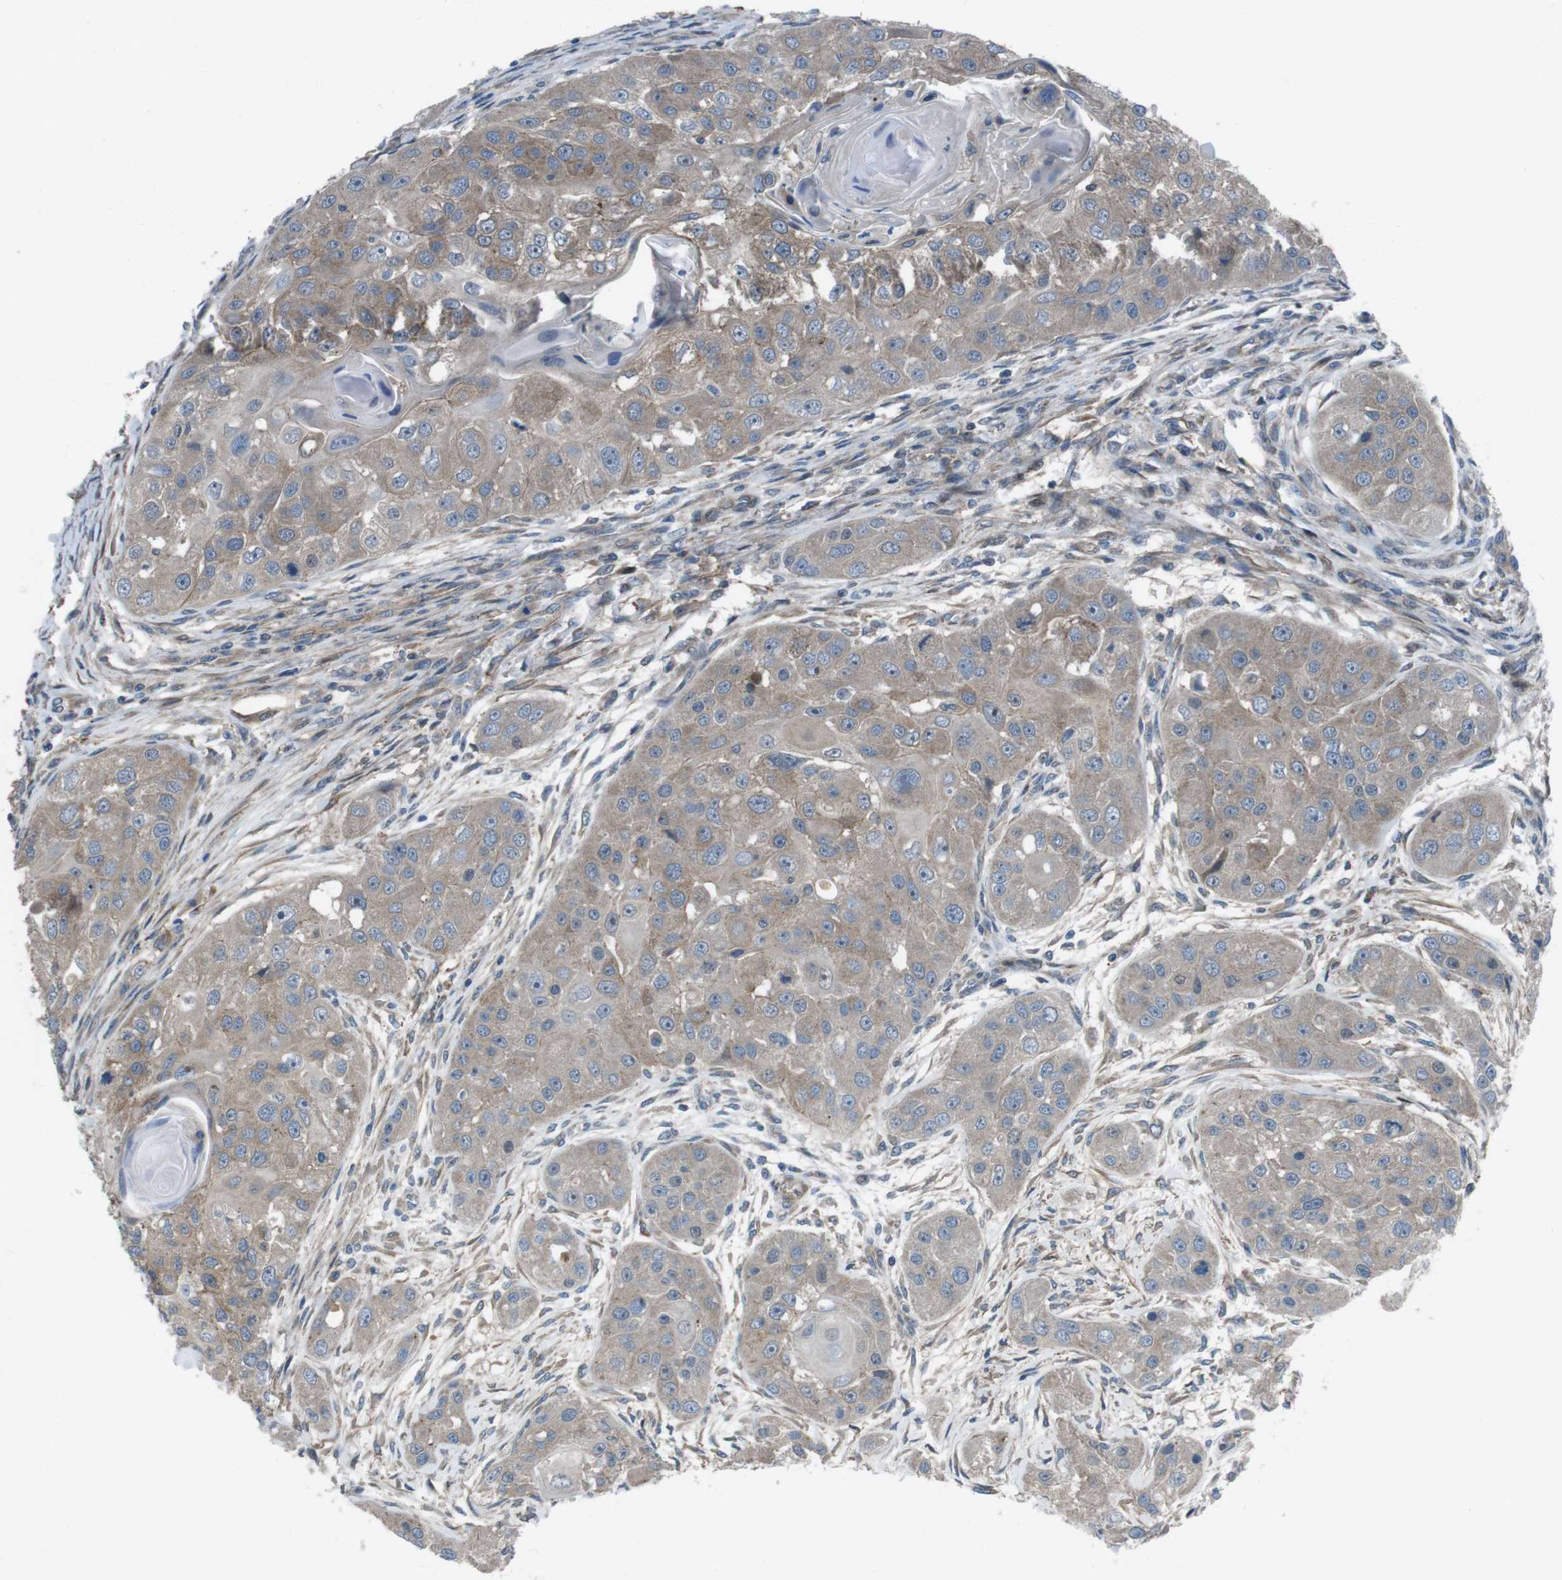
{"staining": {"intensity": "weak", "quantity": ">75%", "location": "cytoplasmic/membranous"}, "tissue": "head and neck cancer", "cell_type": "Tumor cells", "image_type": "cancer", "snomed": [{"axis": "morphology", "description": "Normal tissue, NOS"}, {"axis": "morphology", "description": "Squamous cell carcinoma, NOS"}, {"axis": "topography", "description": "Skeletal muscle"}, {"axis": "topography", "description": "Head-Neck"}], "caption": "This photomicrograph shows immunohistochemistry (IHC) staining of human head and neck cancer (squamous cell carcinoma), with low weak cytoplasmic/membranous expression in approximately >75% of tumor cells.", "gene": "FAM174B", "patient": {"sex": "male", "age": 51}}